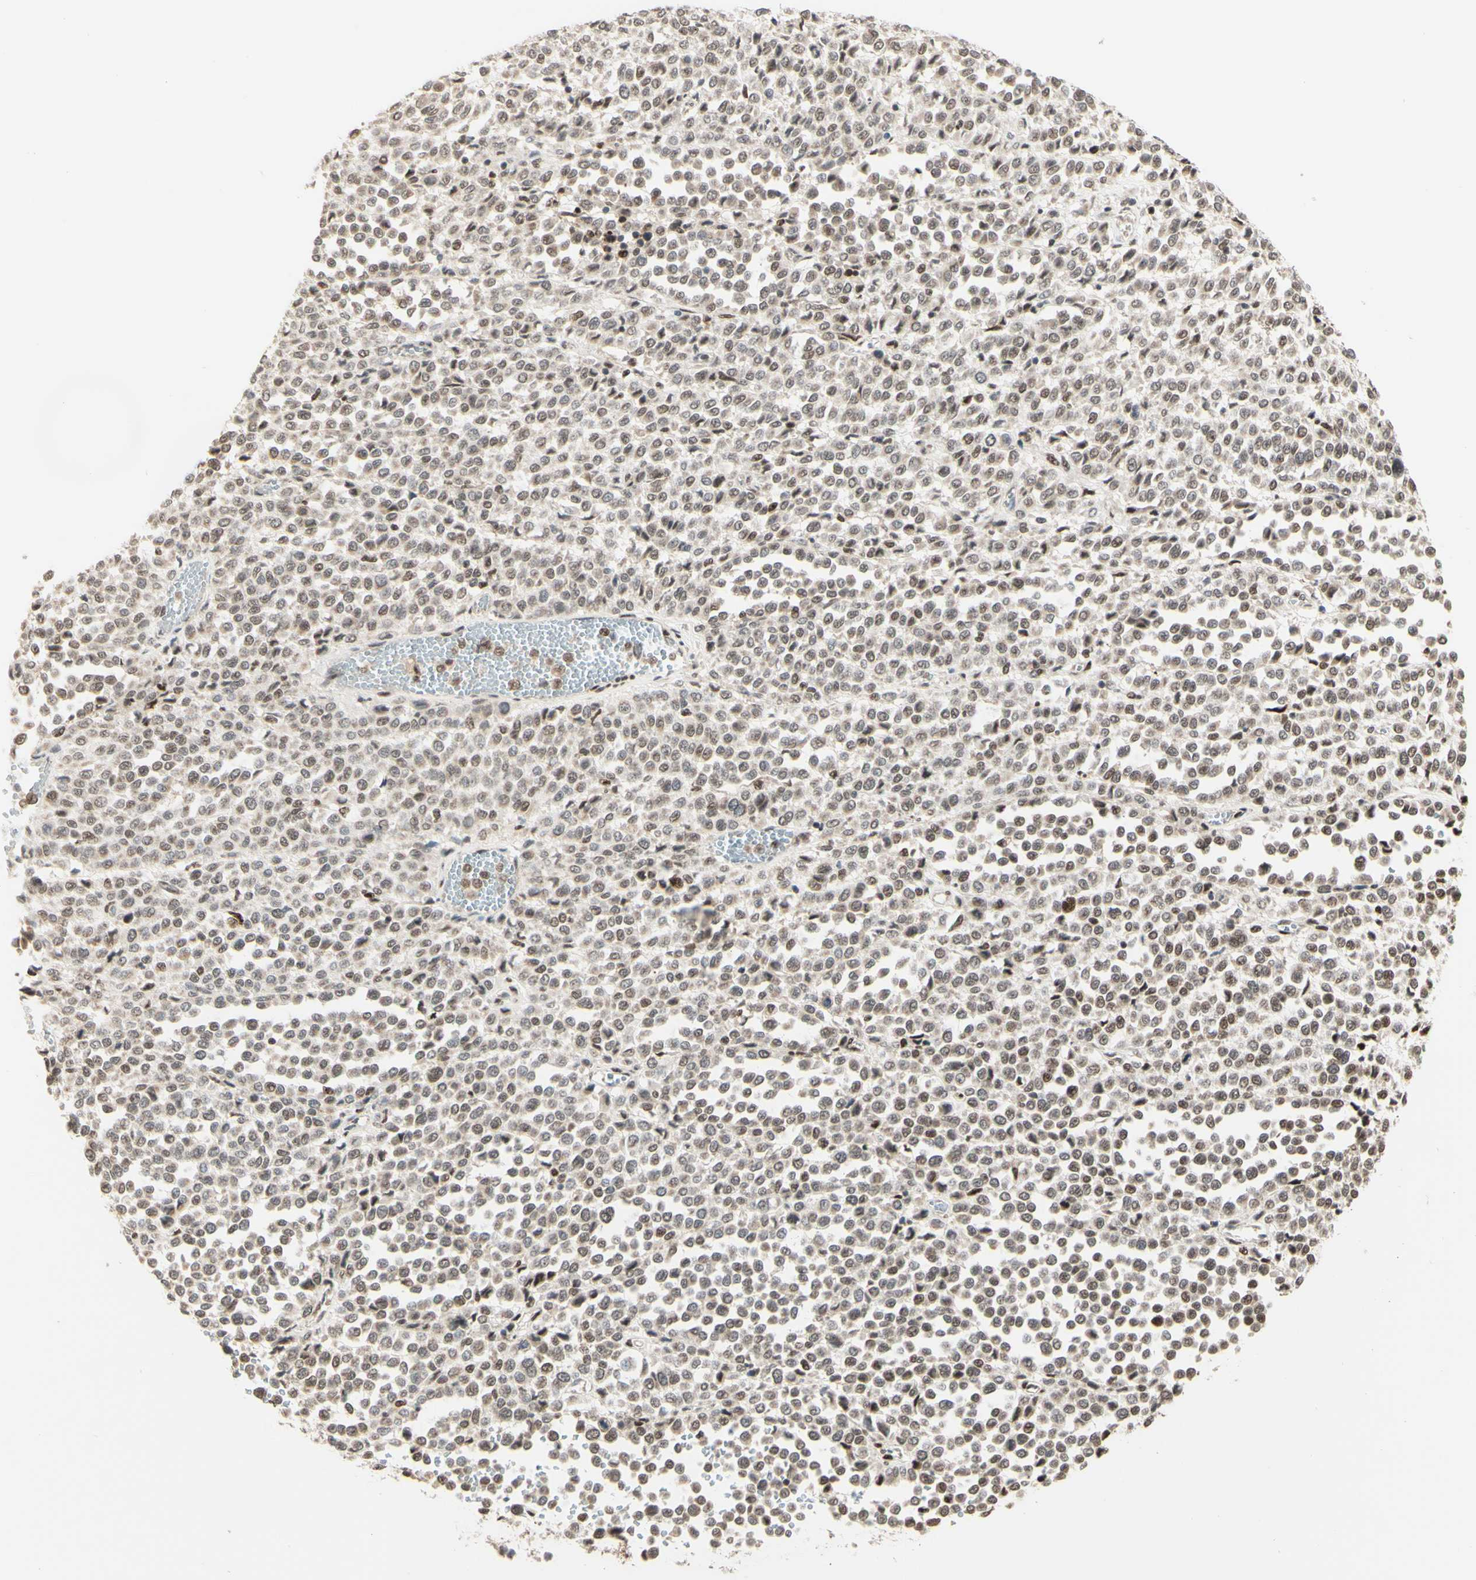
{"staining": {"intensity": "weak", "quantity": "25%-75%", "location": "nuclear"}, "tissue": "melanoma", "cell_type": "Tumor cells", "image_type": "cancer", "snomed": [{"axis": "morphology", "description": "Malignant melanoma, Metastatic site"}, {"axis": "topography", "description": "Pancreas"}], "caption": "Immunohistochemistry (IHC) photomicrograph of malignant melanoma (metastatic site) stained for a protein (brown), which displays low levels of weak nuclear positivity in approximately 25%-75% of tumor cells.", "gene": "NR3C1", "patient": {"sex": "female", "age": 30}}